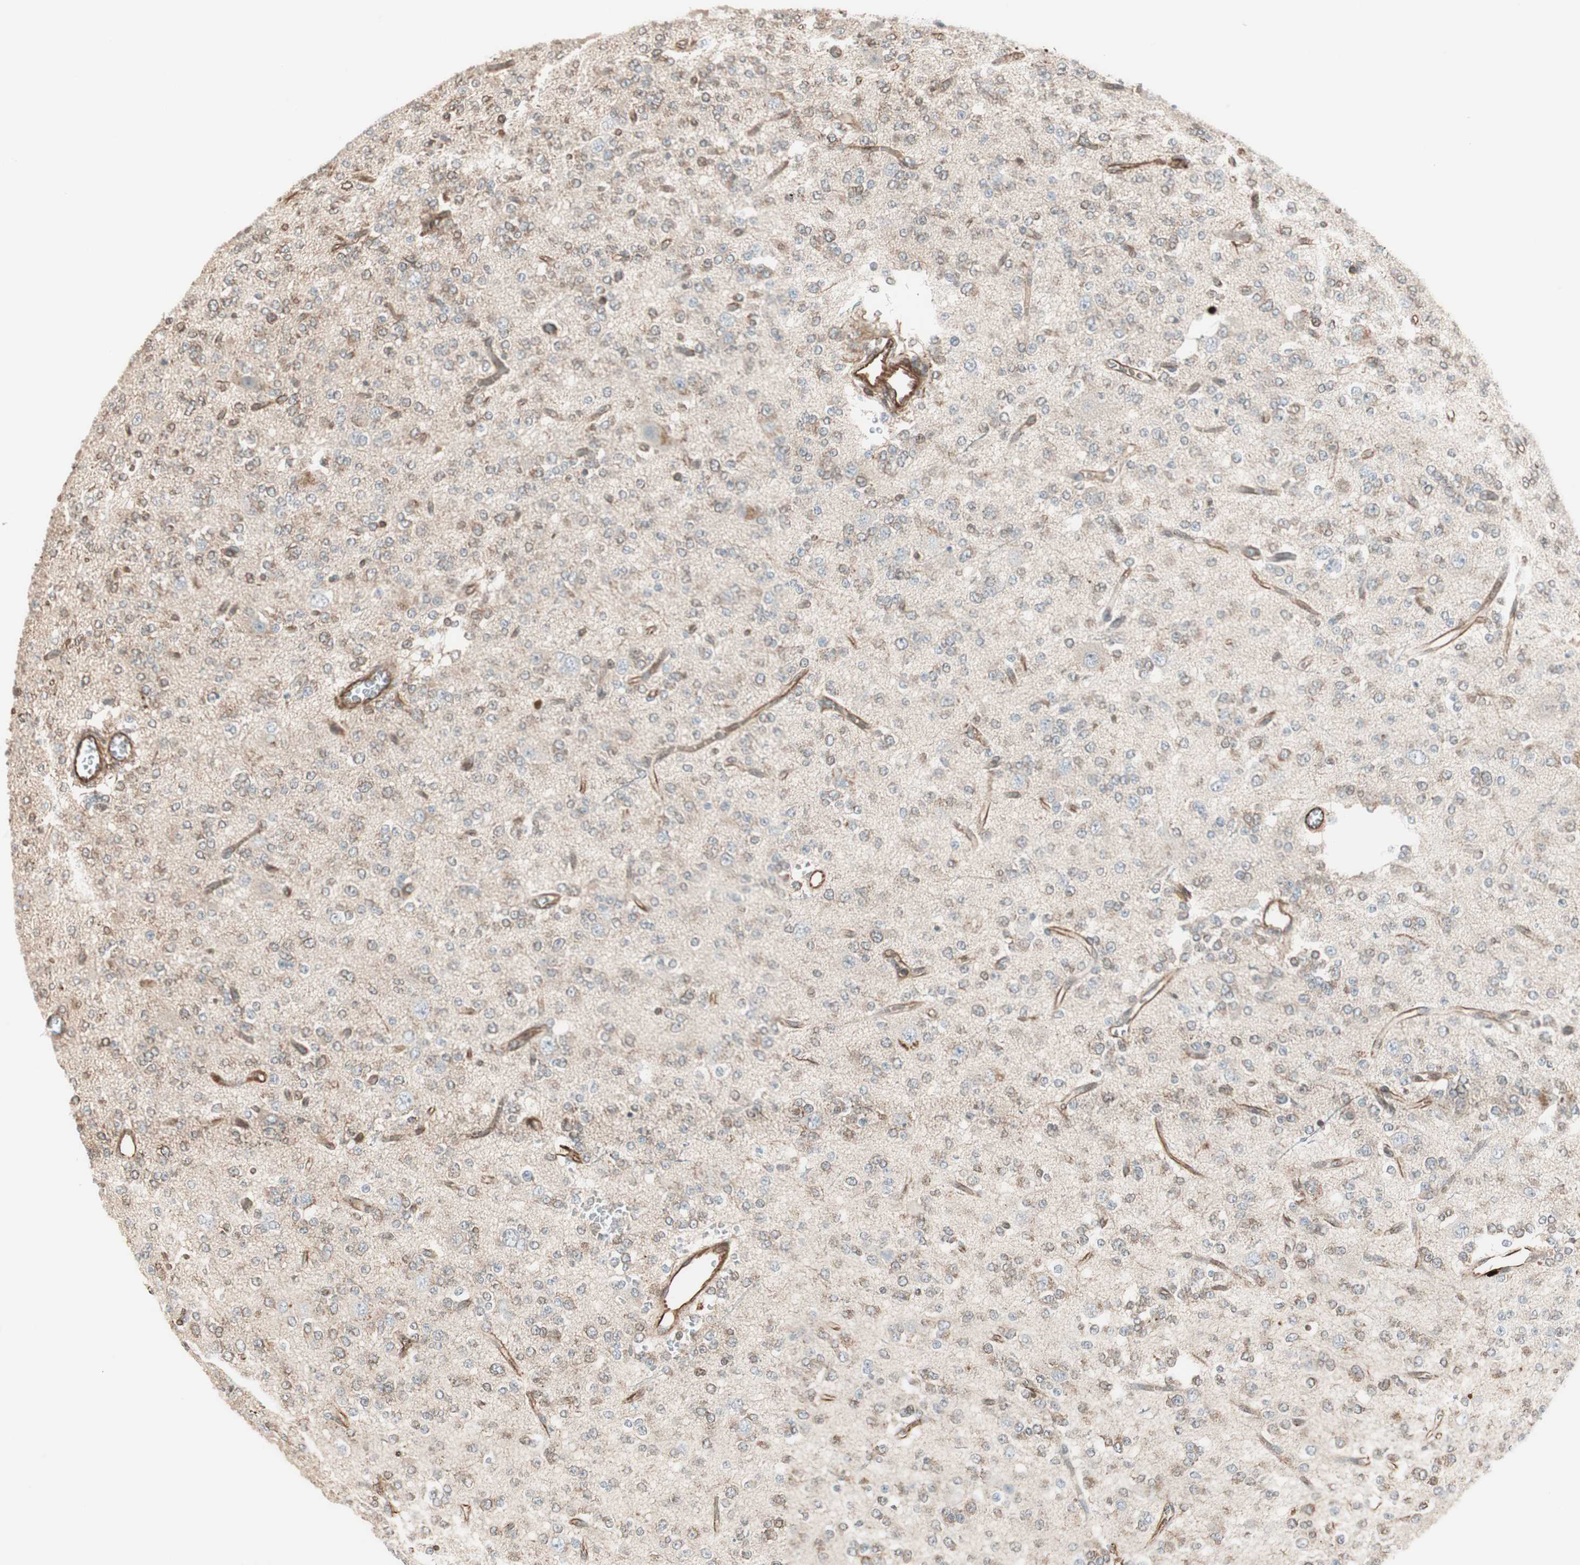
{"staining": {"intensity": "weak", "quantity": "25%-75%", "location": "cytoplasmic/membranous"}, "tissue": "glioma", "cell_type": "Tumor cells", "image_type": "cancer", "snomed": [{"axis": "morphology", "description": "Glioma, malignant, Low grade"}, {"axis": "topography", "description": "Brain"}], "caption": "Protein staining of malignant low-grade glioma tissue displays weak cytoplasmic/membranous expression in approximately 25%-75% of tumor cells.", "gene": "MAD2L2", "patient": {"sex": "male", "age": 38}}